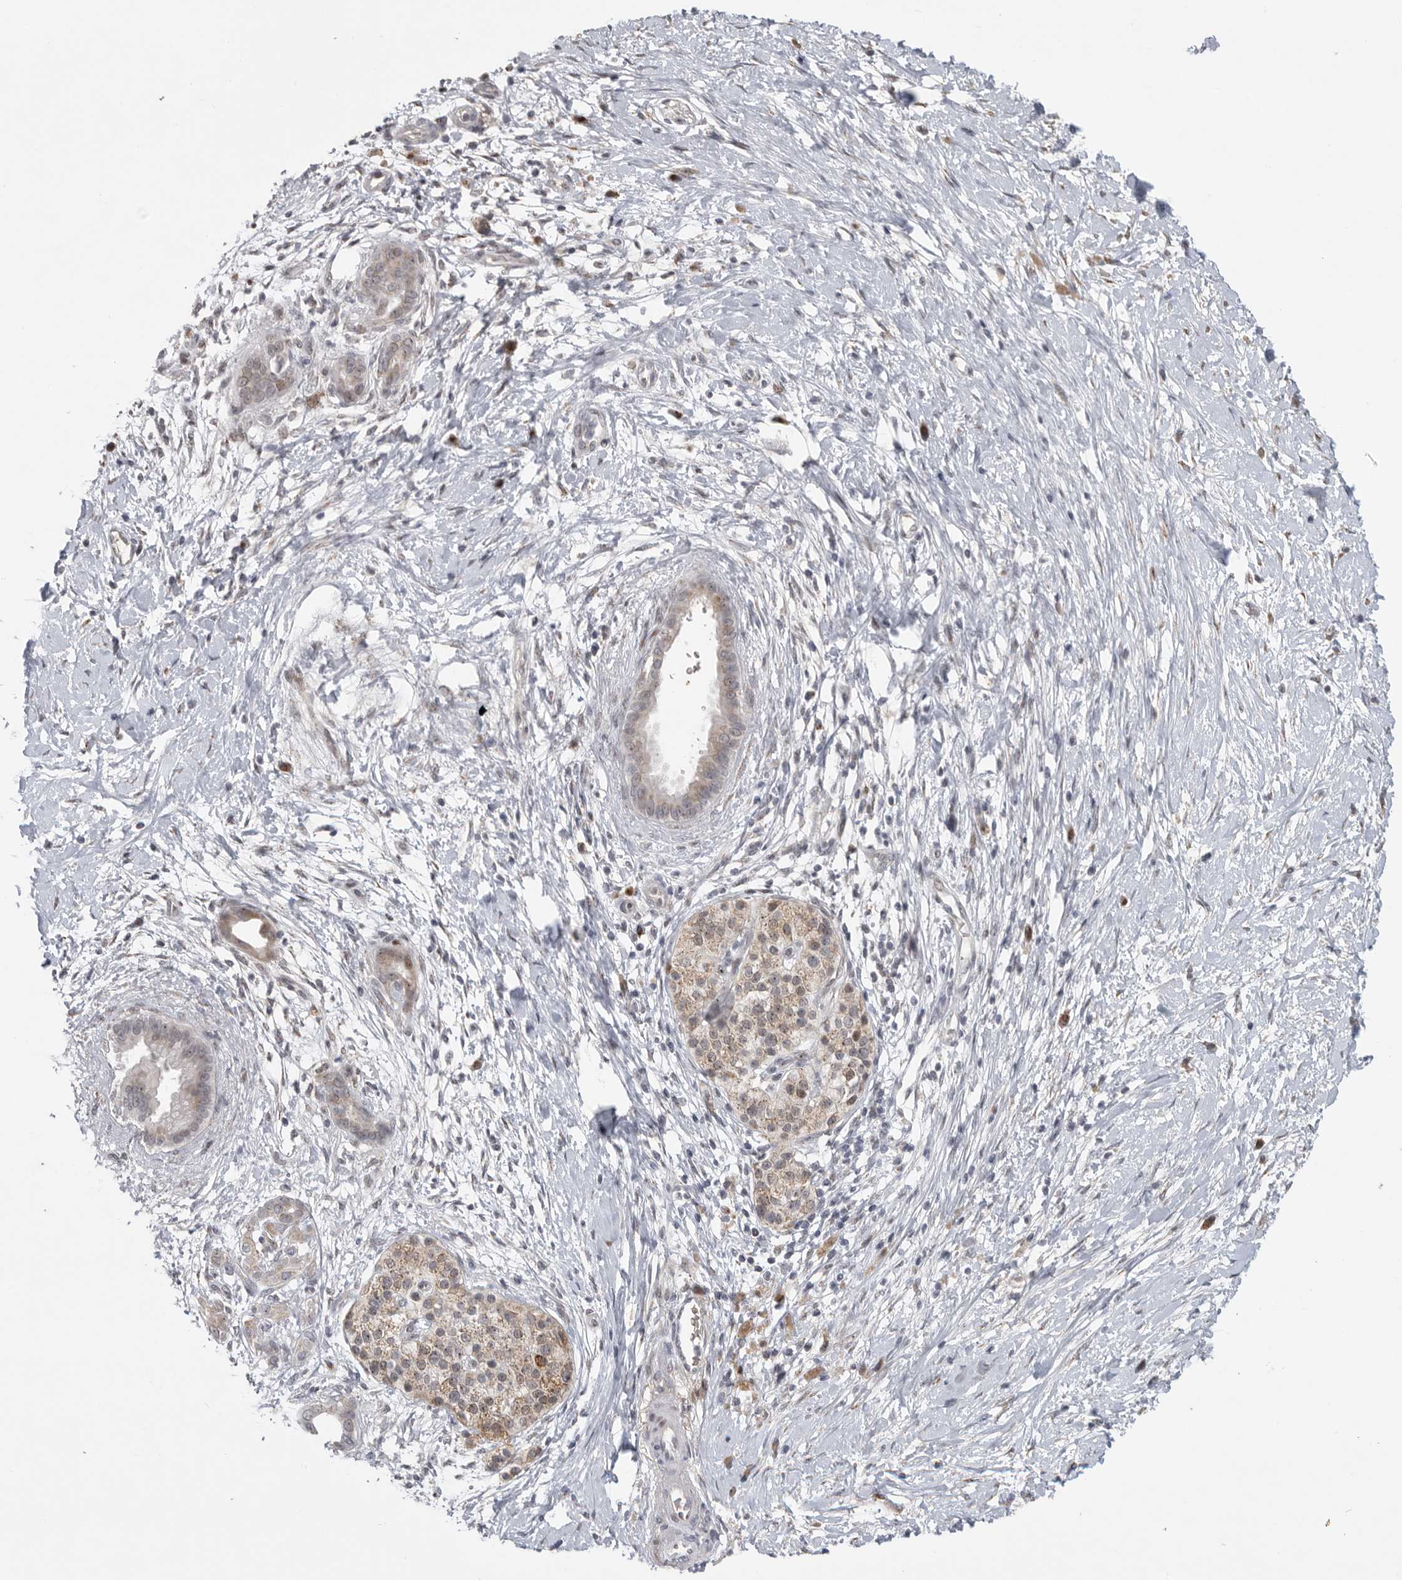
{"staining": {"intensity": "weak", "quantity": "<25%", "location": "nuclear"}, "tissue": "pancreatic cancer", "cell_type": "Tumor cells", "image_type": "cancer", "snomed": [{"axis": "morphology", "description": "Adenocarcinoma, NOS"}, {"axis": "topography", "description": "Pancreas"}], "caption": "IHC photomicrograph of neoplastic tissue: human pancreatic cancer (adenocarcinoma) stained with DAB (3,3'-diaminobenzidine) shows no significant protein staining in tumor cells. The staining was performed using DAB to visualize the protein expression in brown, while the nuclei were stained in blue with hematoxylin (Magnification: 20x).", "gene": "PCMTD1", "patient": {"sex": "male", "age": 58}}